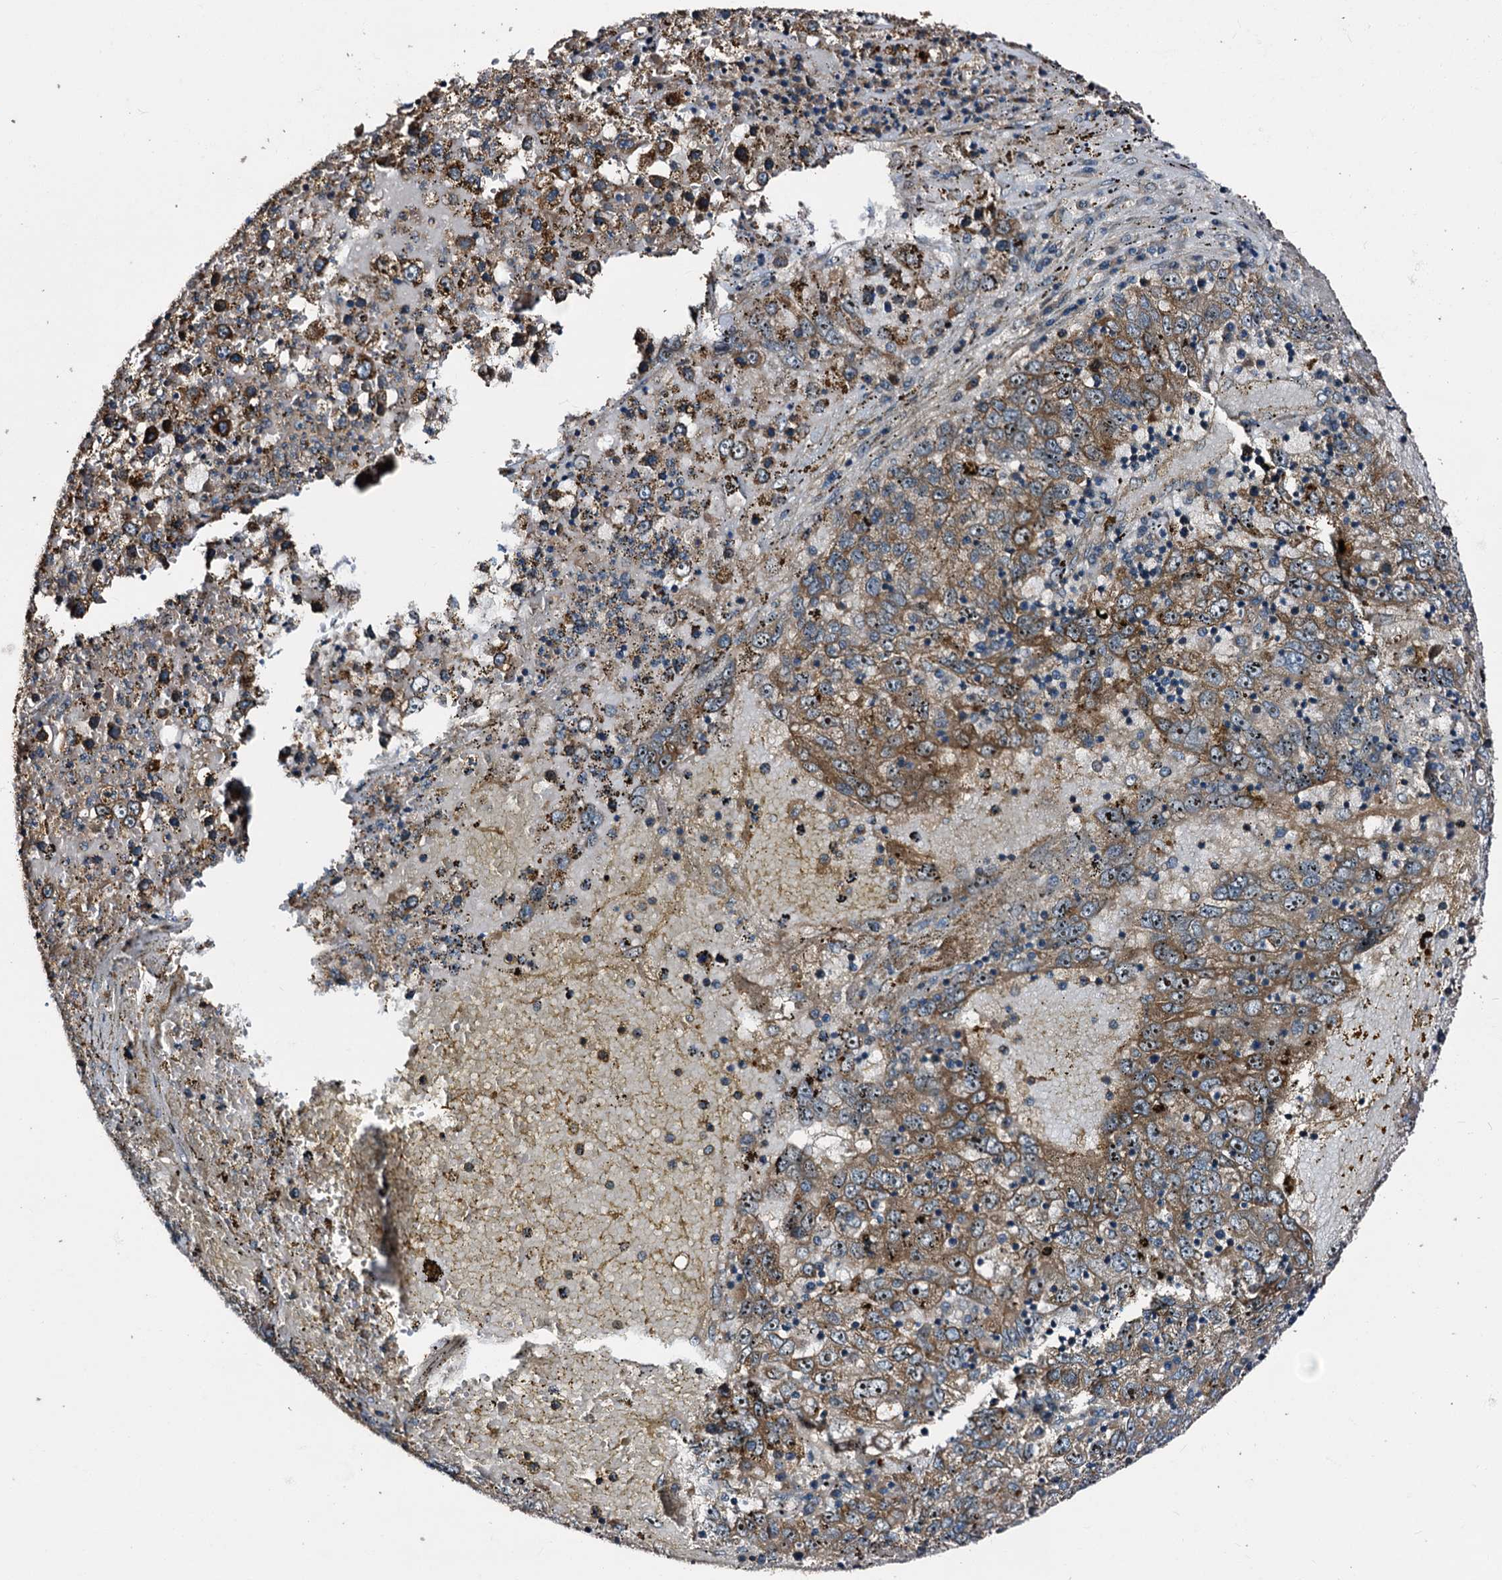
{"staining": {"intensity": "moderate", "quantity": ">75%", "location": "cytoplasmic/membranous"}, "tissue": "liver cancer", "cell_type": "Tumor cells", "image_type": "cancer", "snomed": [{"axis": "morphology", "description": "Carcinoma, Hepatocellular, NOS"}, {"axis": "topography", "description": "Liver"}], "caption": "Protein analysis of hepatocellular carcinoma (liver) tissue reveals moderate cytoplasmic/membranous expression in approximately >75% of tumor cells. (DAB (3,3'-diaminobenzidine) = brown stain, brightfield microscopy at high magnification).", "gene": "PEX5", "patient": {"sex": "male", "age": 49}}